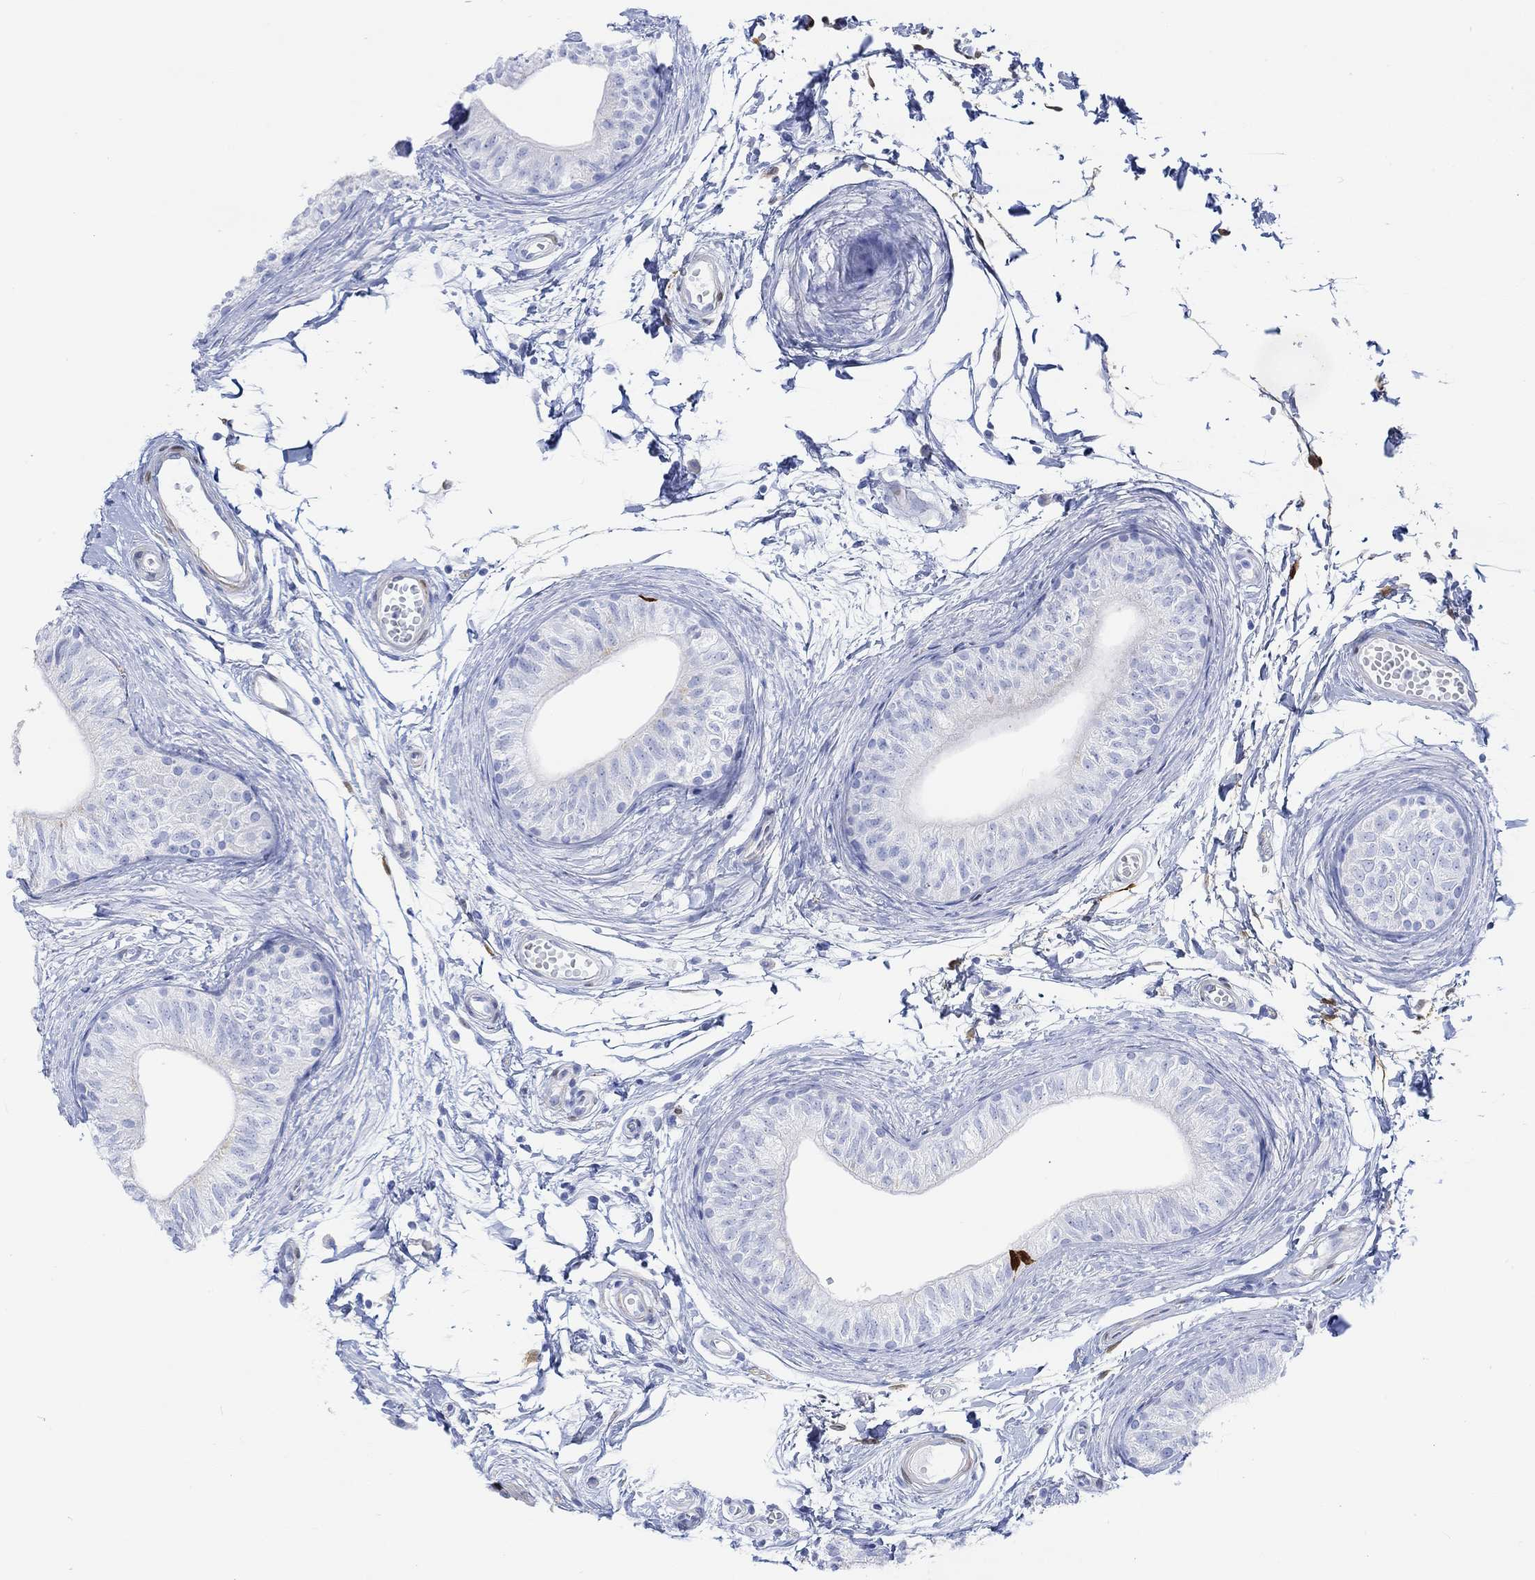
{"staining": {"intensity": "strong", "quantity": "<25%", "location": "cytoplasmic/membranous,nuclear"}, "tissue": "epididymis", "cell_type": "Glandular cells", "image_type": "normal", "snomed": [{"axis": "morphology", "description": "Normal tissue, NOS"}, {"axis": "topography", "description": "Epididymis"}], "caption": "Epididymis stained for a protein demonstrates strong cytoplasmic/membranous,nuclear positivity in glandular cells. (DAB (3,3'-diaminobenzidine) IHC, brown staining for protein, blue staining for nuclei).", "gene": "TPPP3", "patient": {"sex": "male", "age": 22}}